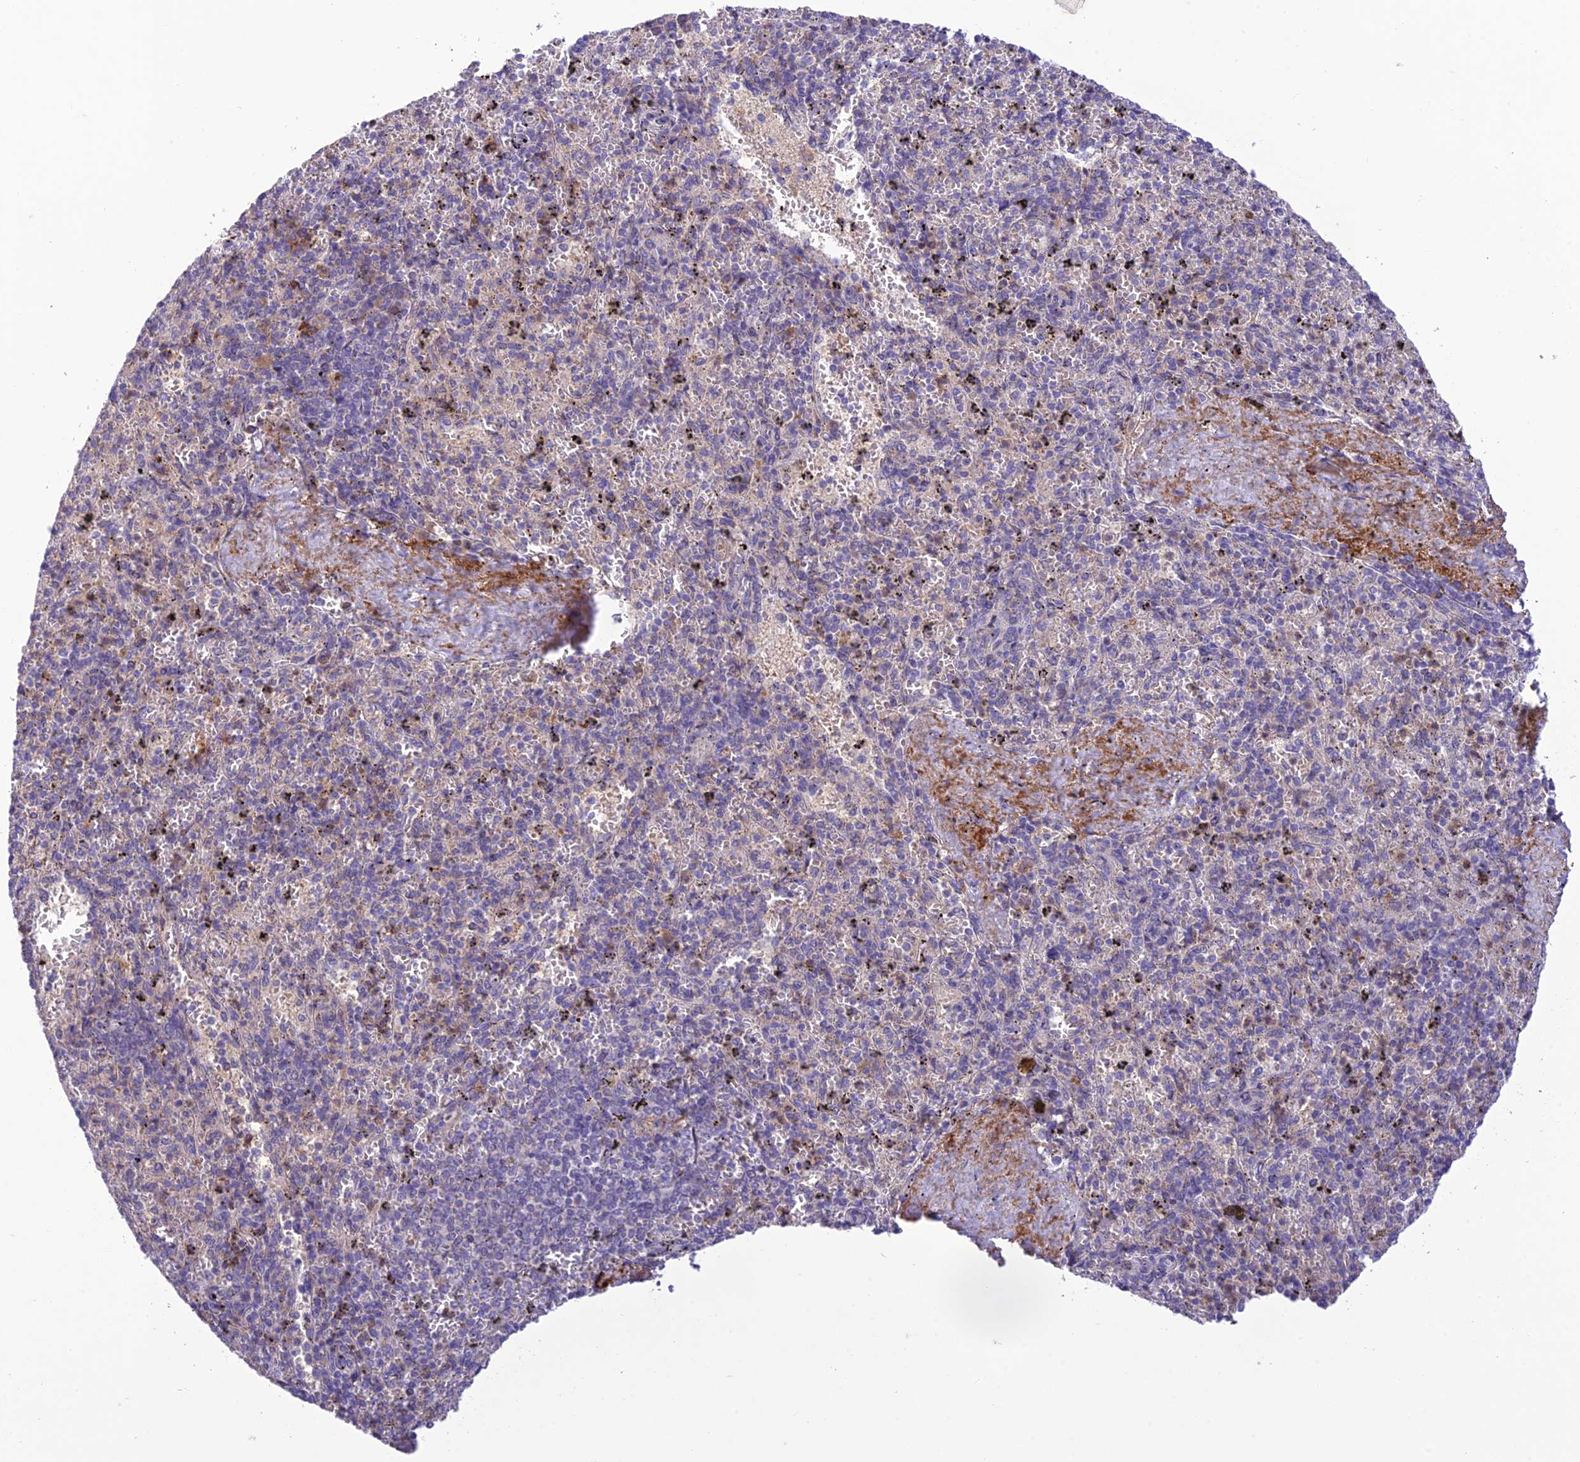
{"staining": {"intensity": "weak", "quantity": "25%-75%", "location": "cytoplasmic/membranous"}, "tissue": "spleen", "cell_type": "Cells in red pulp", "image_type": "normal", "snomed": [{"axis": "morphology", "description": "Normal tissue, NOS"}, {"axis": "topography", "description": "Spleen"}], "caption": "DAB (3,3'-diaminobenzidine) immunohistochemical staining of normal spleen exhibits weak cytoplasmic/membranous protein expression in about 25%-75% of cells in red pulp.", "gene": "ITGAE", "patient": {"sex": "male", "age": 82}}